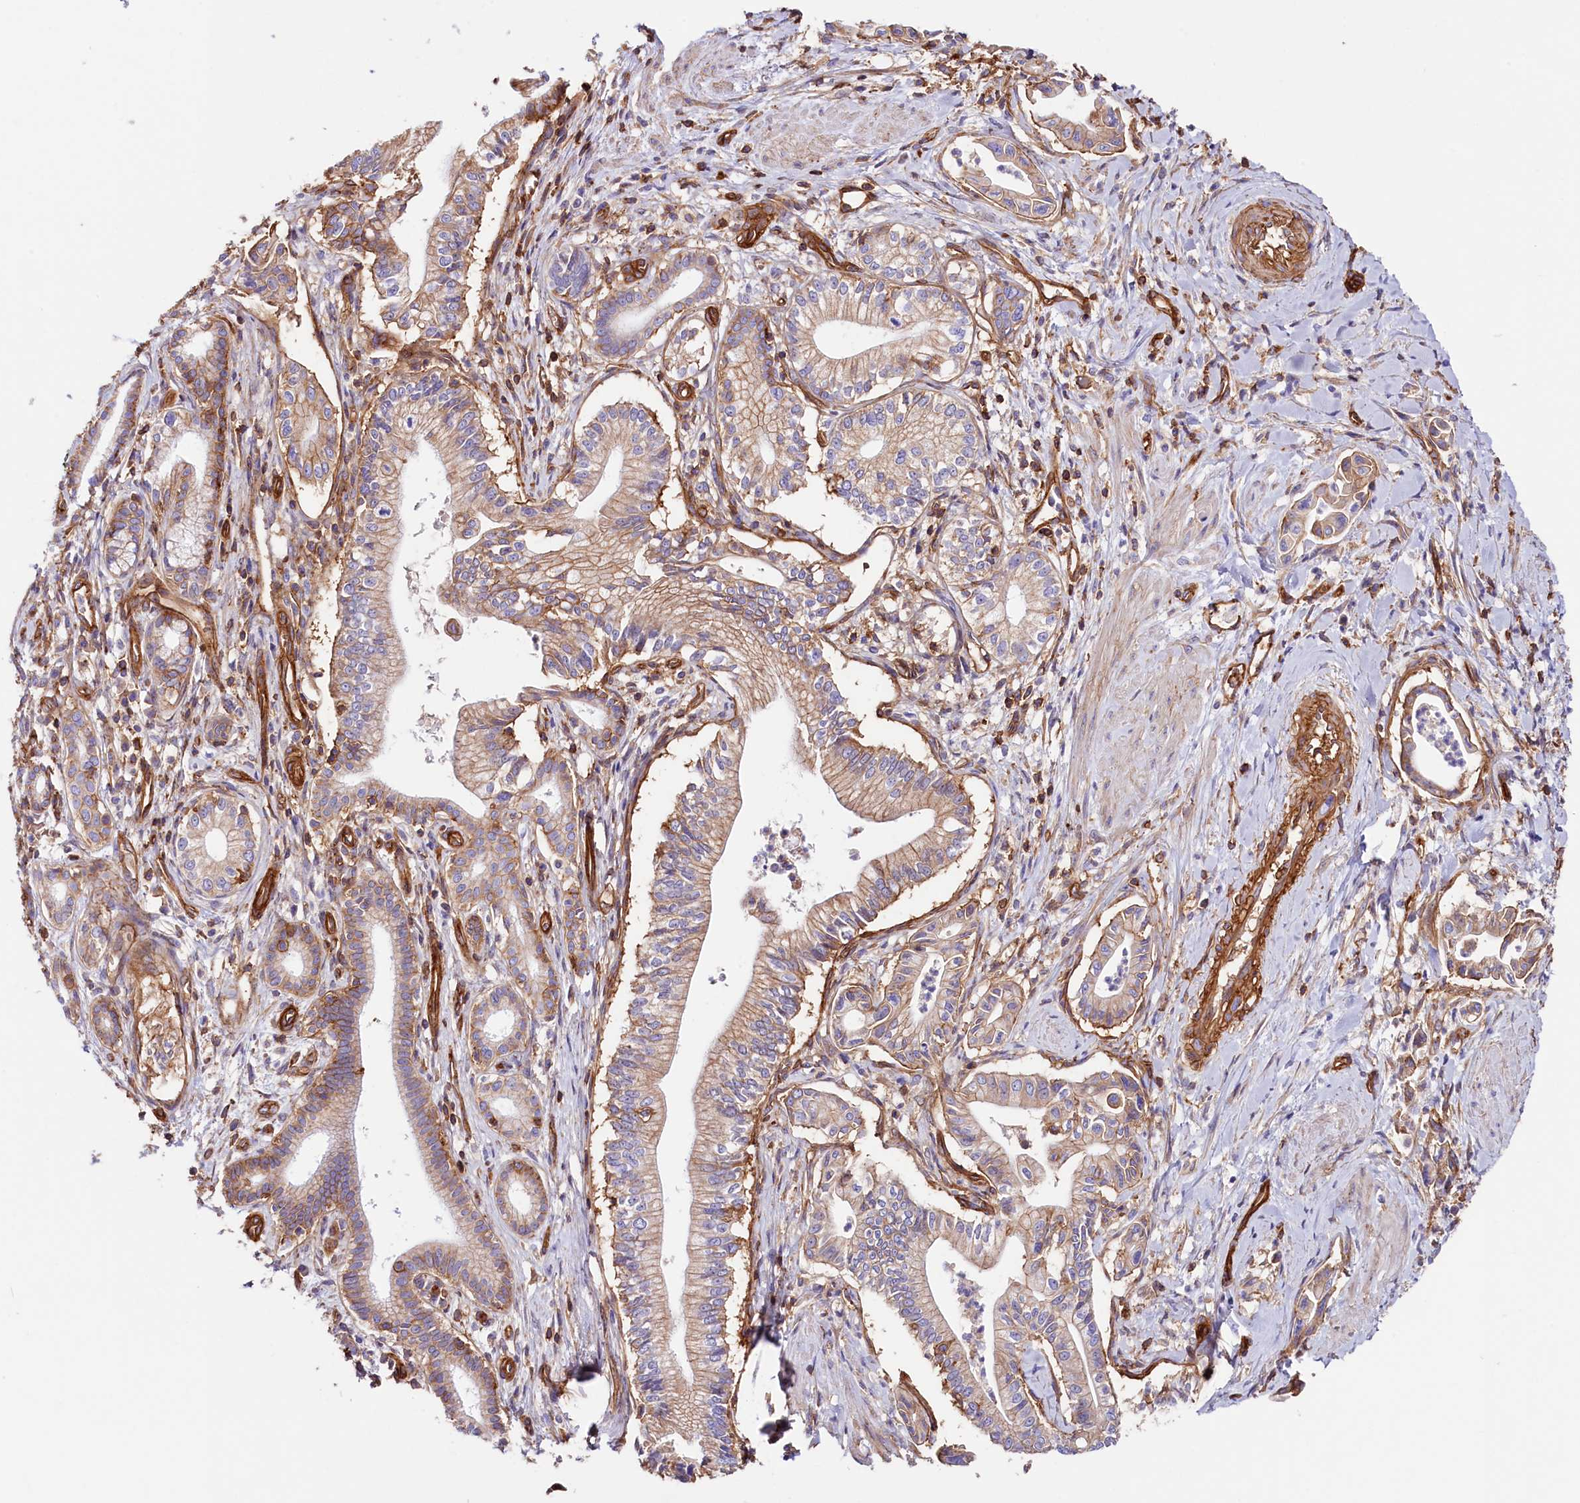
{"staining": {"intensity": "moderate", "quantity": "25%-75%", "location": "cytoplasmic/membranous"}, "tissue": "pancreatic cancer", "cell_type": "Tumor cells", "image_type": "cancer", "snomed": [{"axis": "morphology", "description": "Adenocarcinoma, NOS"}, {"axis": "topography", "description": "Pancreas"}], "caption": "High-magnification brightfield microscopy of adenocarcinoma (pancreatic) stained with DAB (brown) and counterstained with hematoxylin (blue). tumor cells exhibit moderate cytoplasmic/membranous expression is identified in approximately25%-75% of cells. (DAB IHC with brightfield microscopy, high magnification).", "gene": "ATP2B4", "patient": {"sex": "male", "age": 78}}